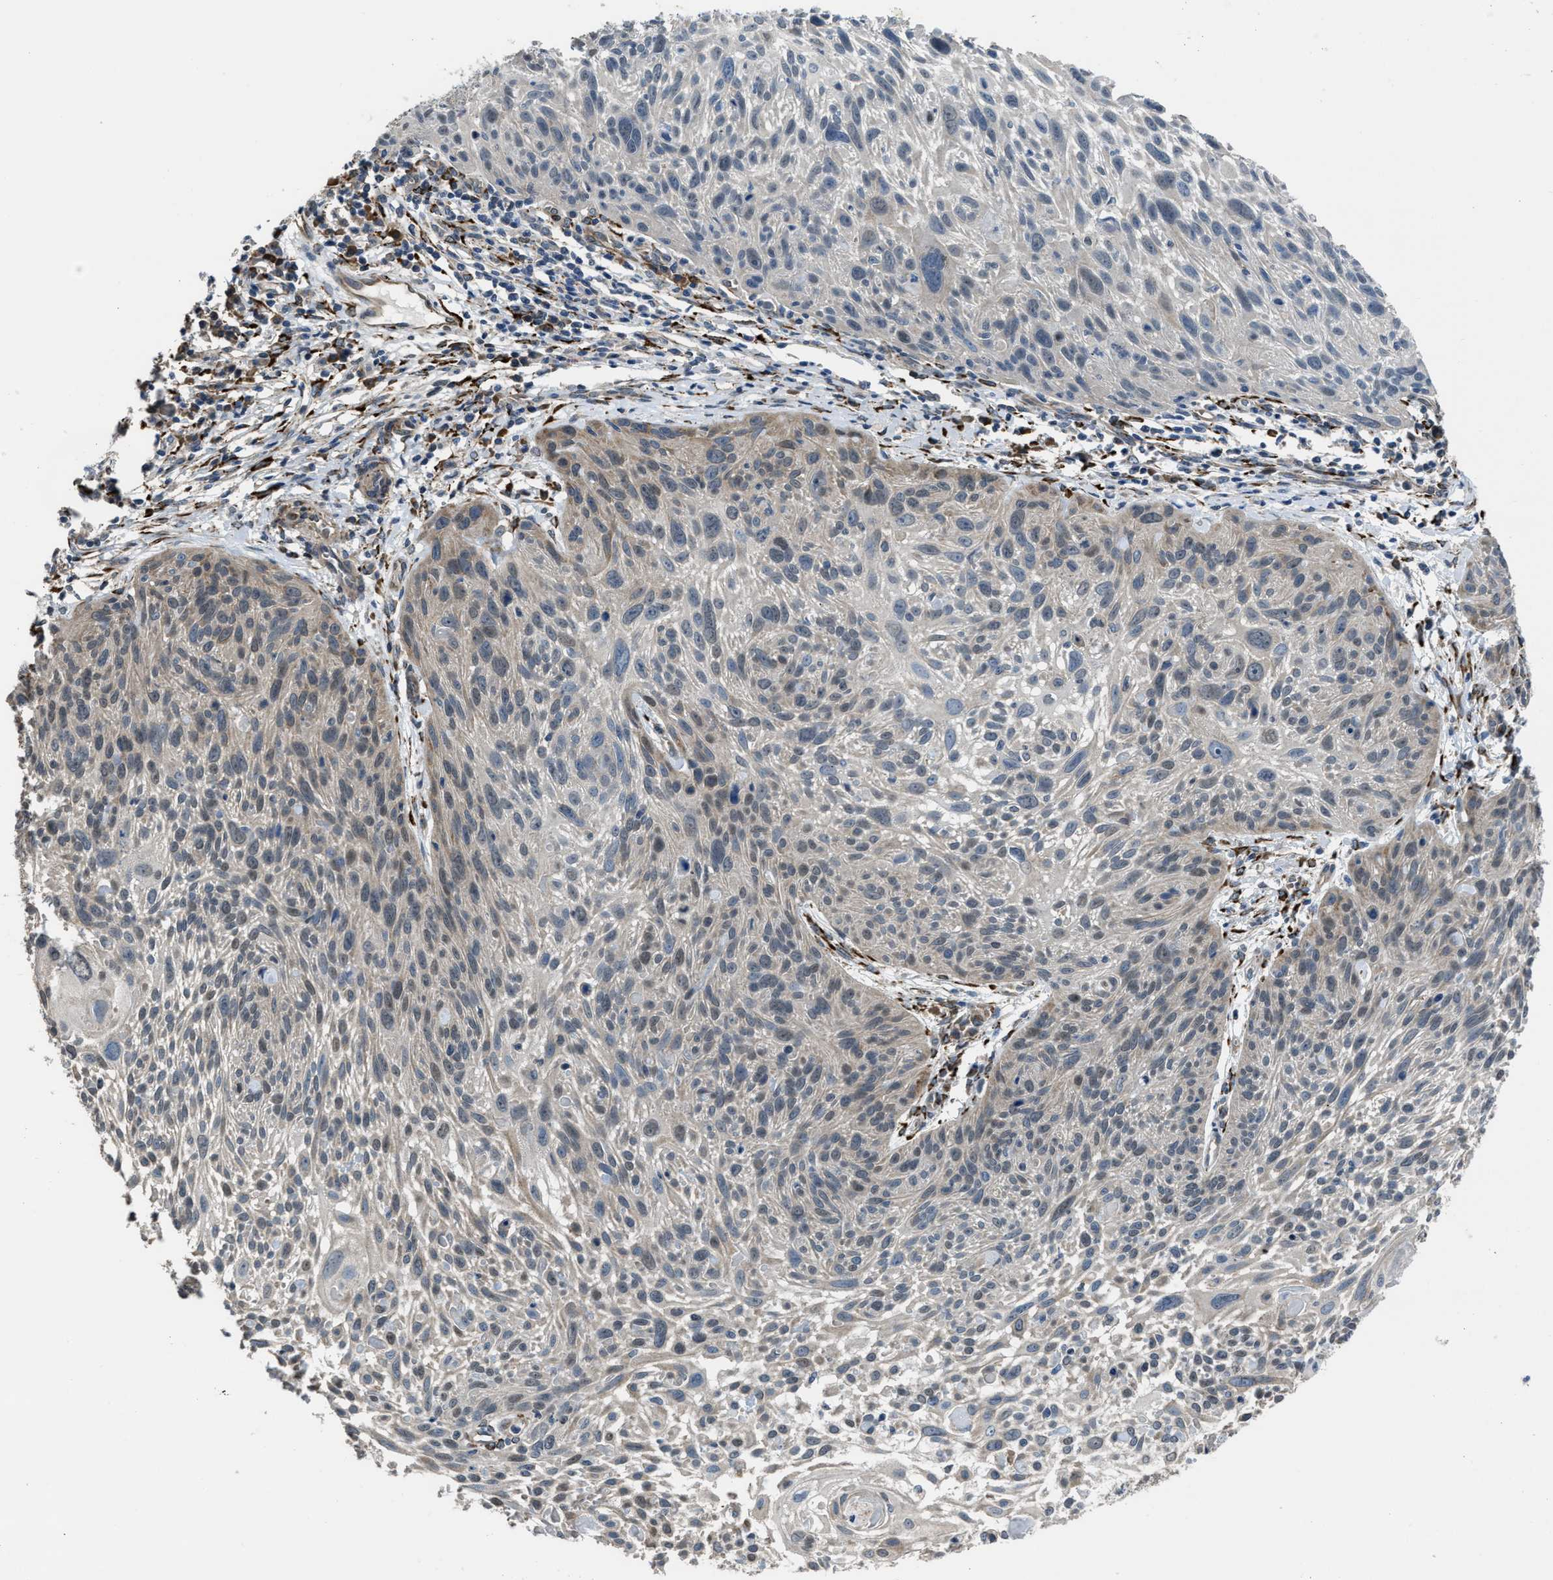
{"staining": {"intensity": "weak", "quantity": "<25%", "location": "cytoplasmic/membranous"}, "tissue": "cervical cancer", "cell_type": "Tumor cells", "image_type": "cancer", "snomed": [{"axis": "morphology", "description": "Squamous cell carcinoma, NOS"}, {"axis": "topography", "description": "Cervix"}], "caption": "IHC histopathology image of cervical squamous cell carcinoma stained for a protein (brown), which reveals no positivity in tumor cells.", "gene": "SELENOM", "patient": {"sex": "female", "age": 51}}